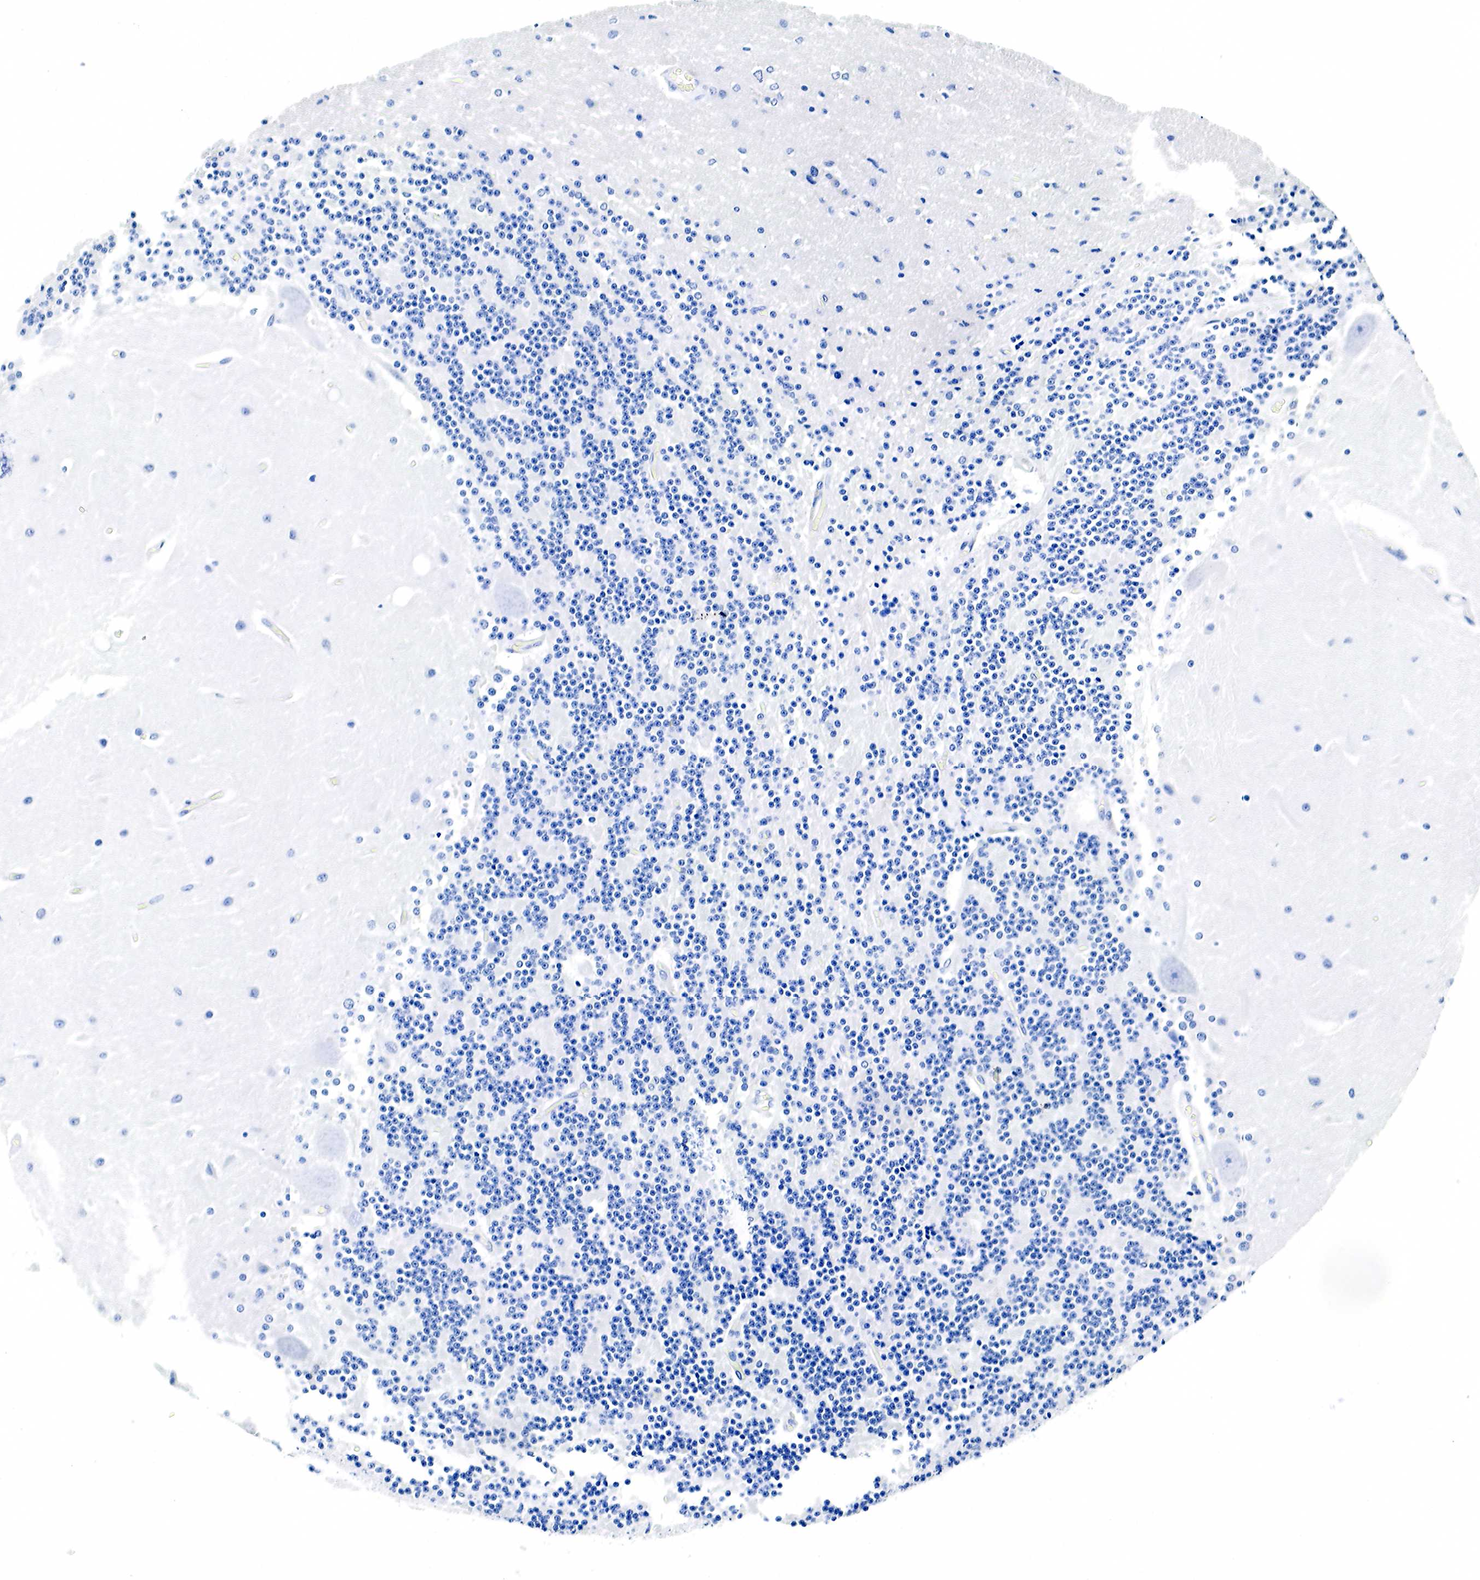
{"staining": {"intensity": "negative", "quantity": "none", "location": "none"}, "tissue": "cerebellum", "cell_type": "Cells in granular layer", "image_type": "normal", "snomed": [{"axis": "morphology", "description": "Normal tissue, NOS"}, {"axis": "topography", "description": "Cerebellum"}], "caption": "An image of human cerebellum is negative for staining in cells in granular layer. (Stains: DAB (3,3'-diaminobenzidine) immunohistochemistry (IHC) with hematoxylin counter stain, Microscopy: brightfield microscopy at high magnification).", "gene": "GCG", "patient": {"sex": "female", "age": 54}}